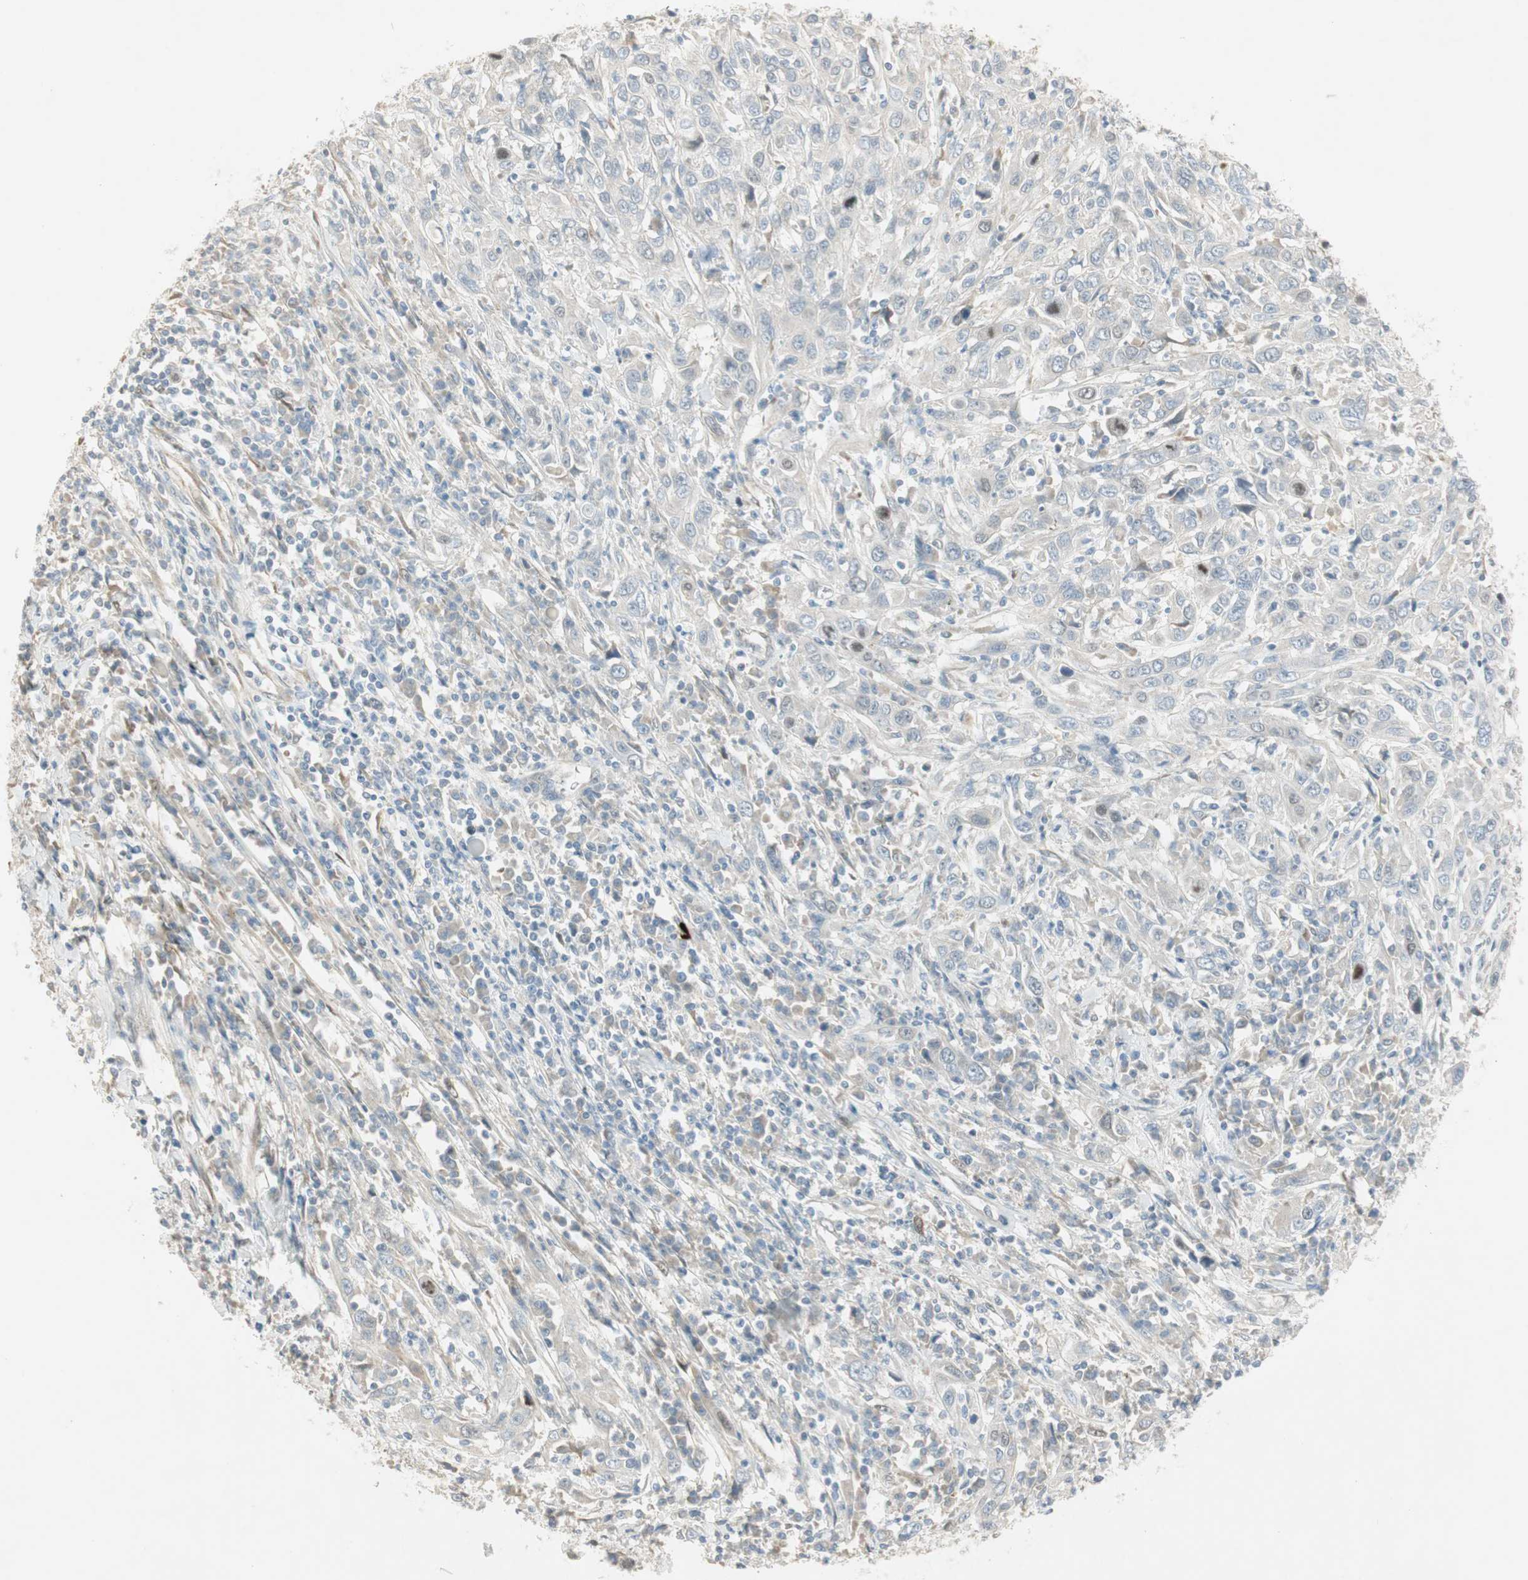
{"staining": {"intensity": "weak", "quantity": "<25%", "location": "cytoplasmic/membranous"}, "tissue": "cervical cancer", "cell_type": "Tumor cells", "image_type": "cancer", "snomed": [{"axis": "morphology", "description": "Squamous cell carcinoma, NOS"}, {"axis": "topography", "description": "Cervix"}], "caption": "Cervical squamous cell carcinoma was stained to show a protein in brown. There is no significant positivity in tumor cells. (Brightfield microscopy of DAB (3,3'-diaminobenzidine) immunohistochemistry at high magnification).", "gene": "STON1-GTF2A1L", "patient": {"sex": "female", "age": 46}}